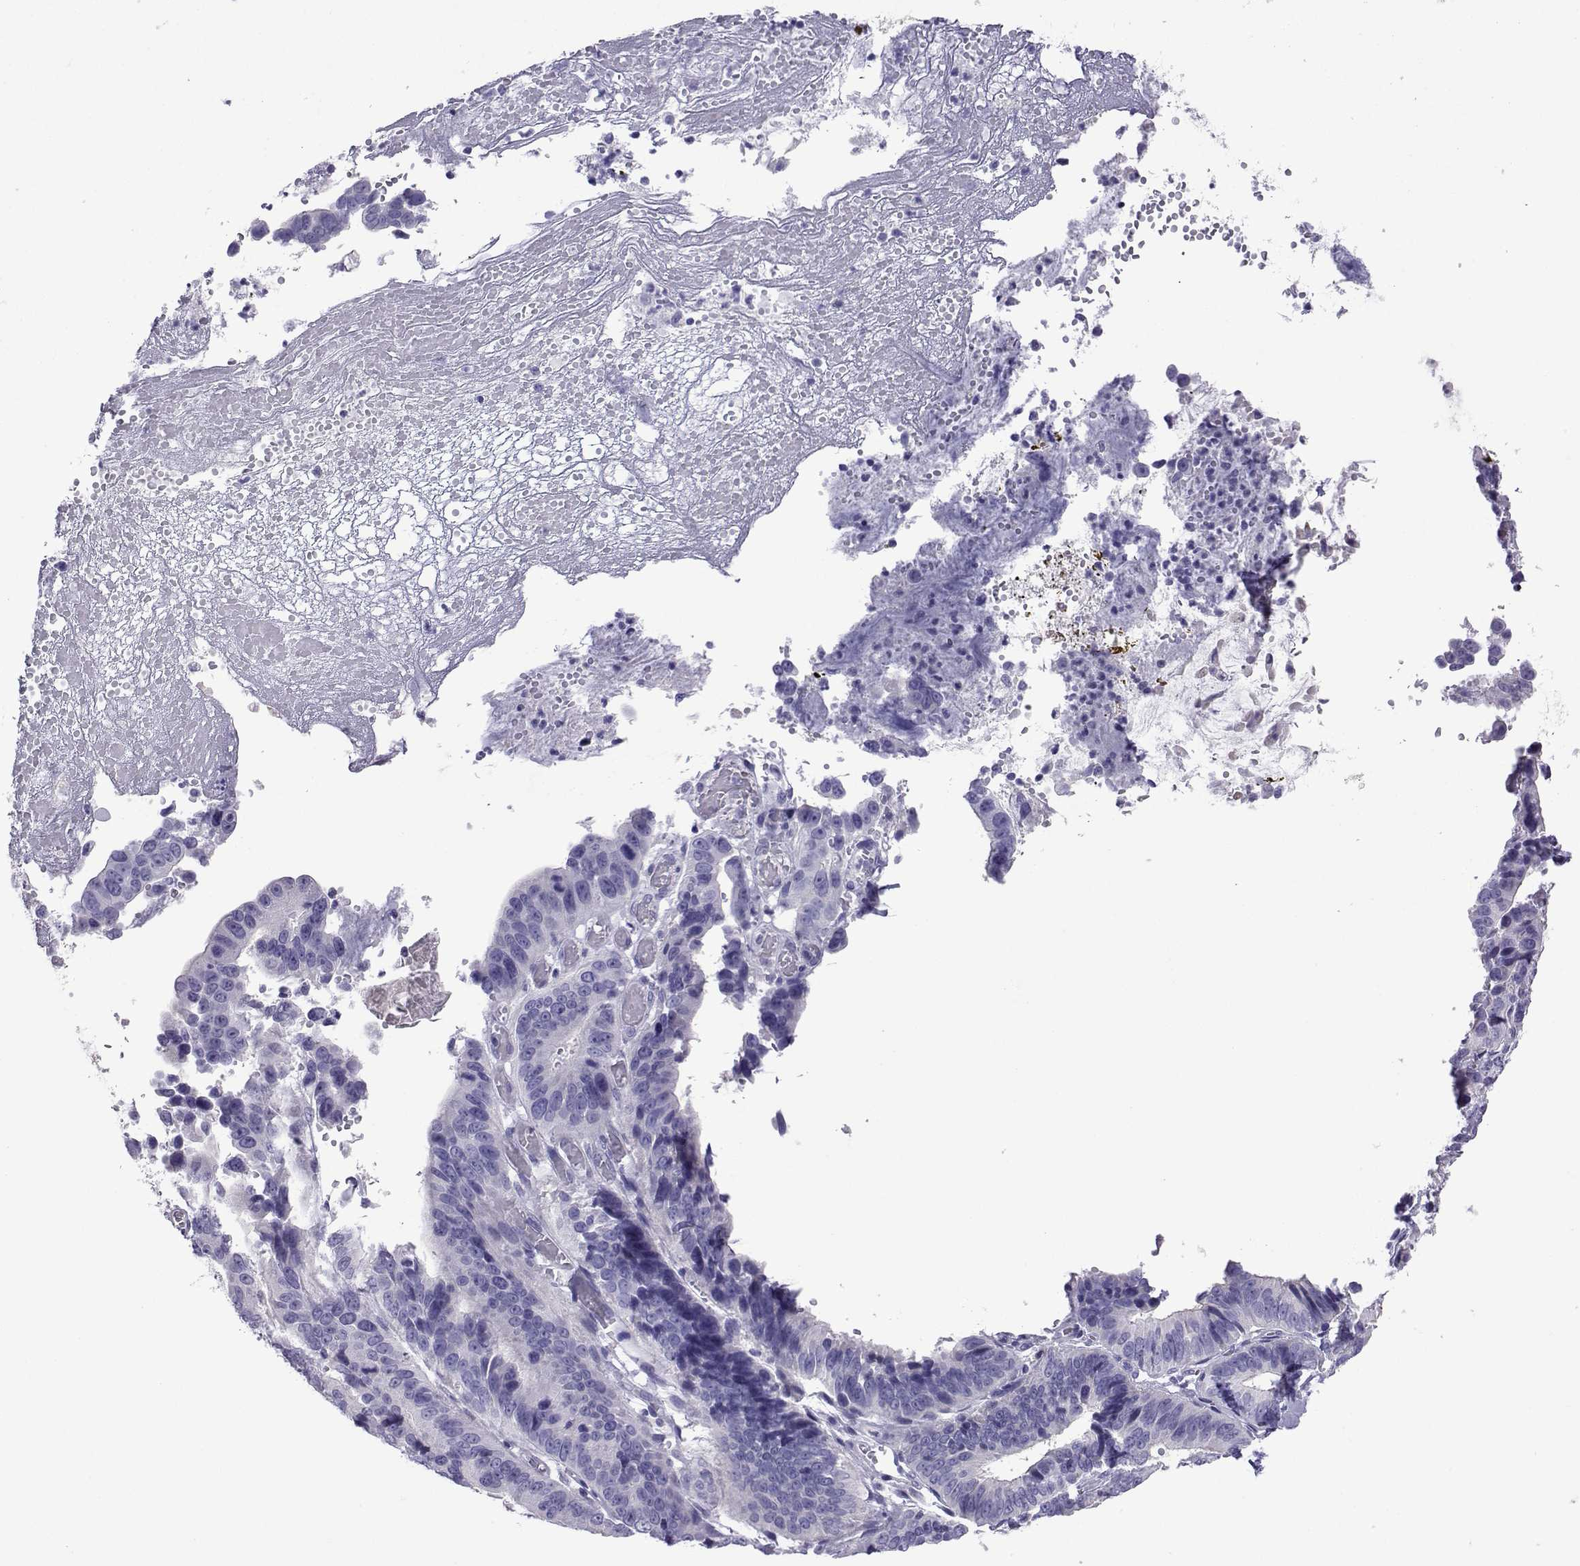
{"staining": {"intensity": "negative", "quantity": "none", "location": "none"}, "tissue": "stomach cancer", "cell_type": "Tumor cells", "image_type": "cancer", "snomed": [{"axis": "morphology", "description": "Adenocarcinoma, NOS"}, {"axis": "topography", "description": "Stomach"}], "caption": "Adenocarcinoma (stomach) was stained to show a protein in brown. There is no significant positivity in tumor cells.", "gene": "CFAP70", "patient": {"sex": "male", "age": 84}}